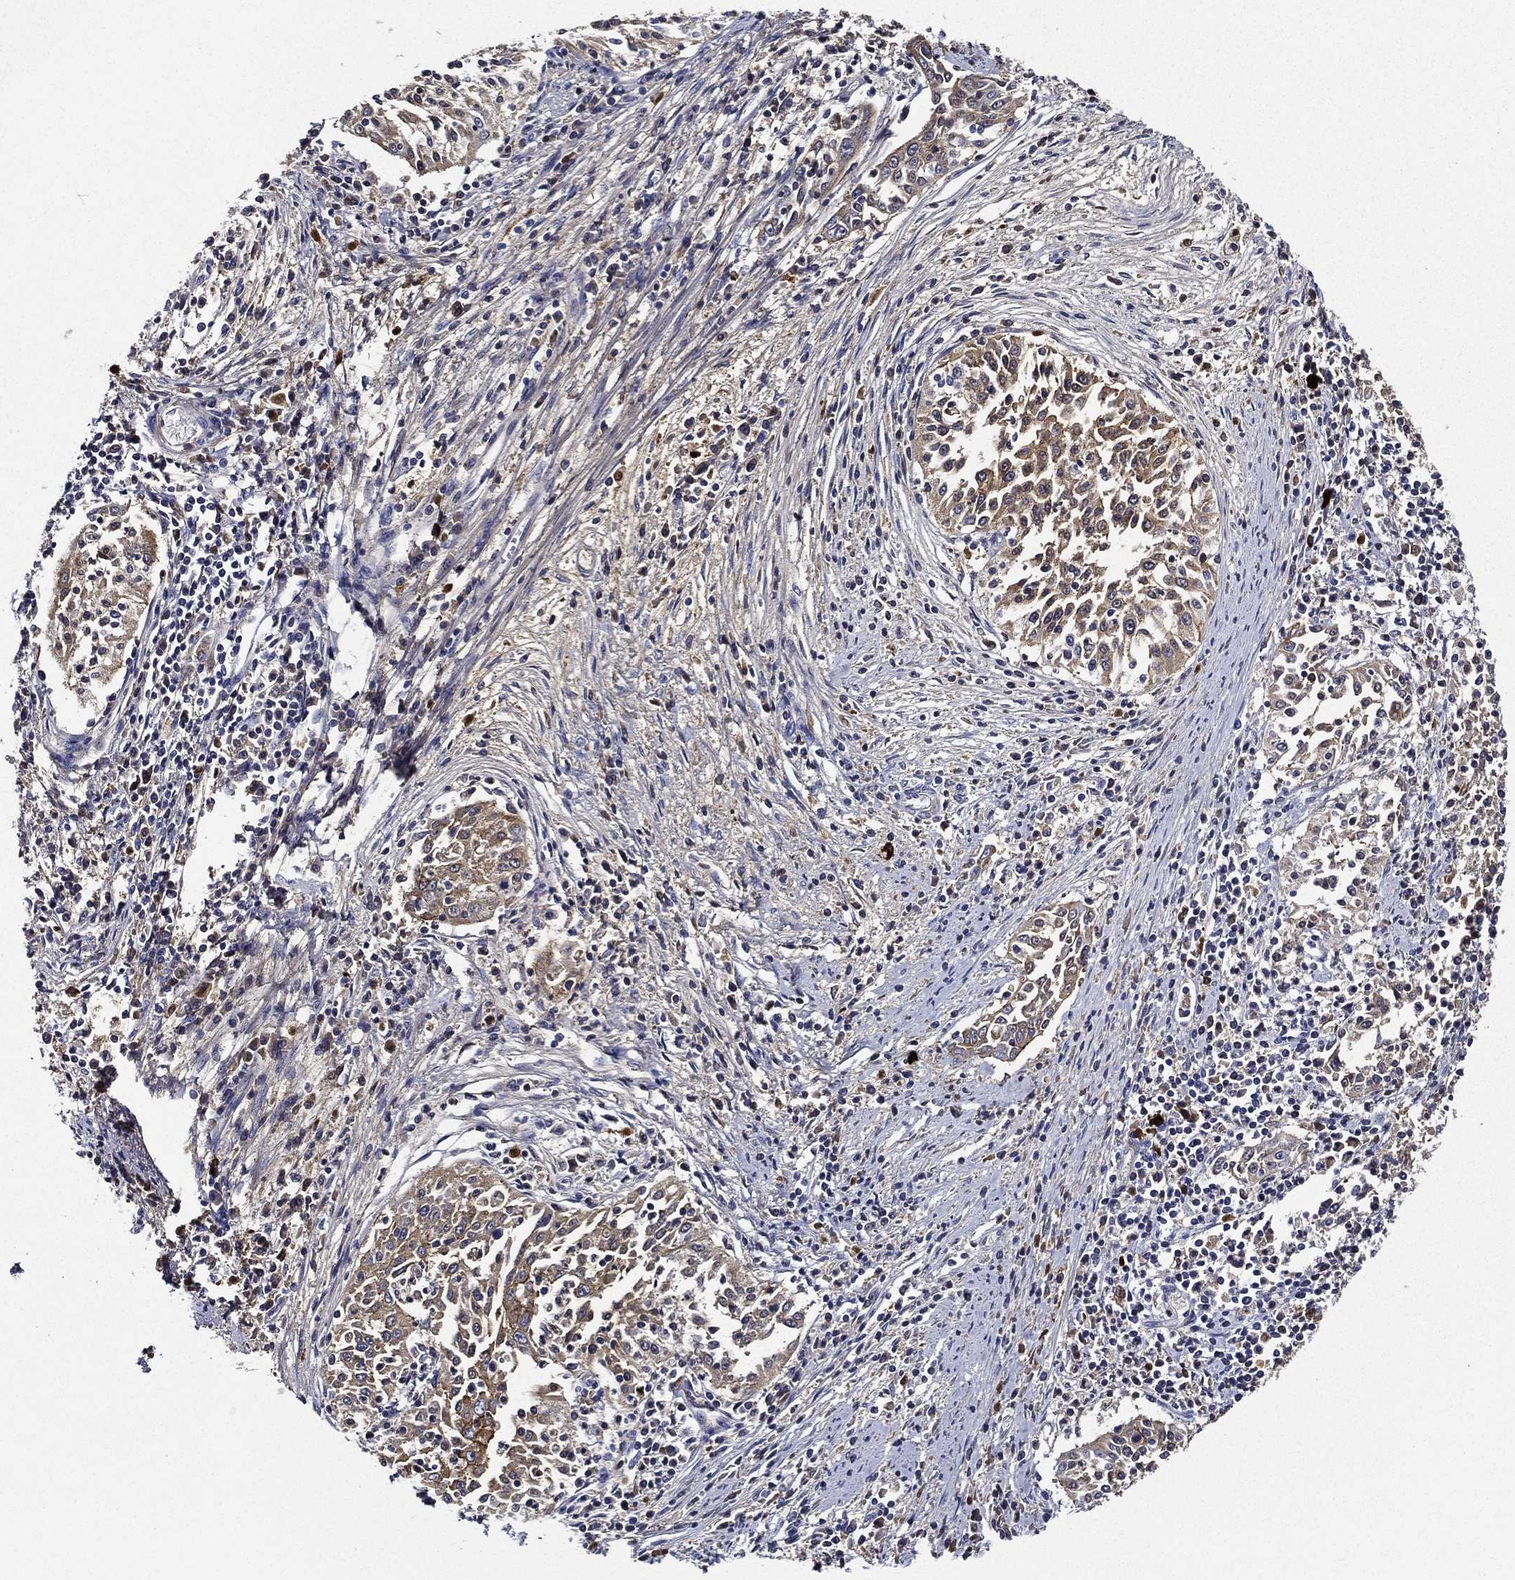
{"staining": {"intensity": "strong", "quantity": "<25%", "location": "cytoplasmic/membranous"}, "tissue": "cervical cancer", "cell_type": "Tumor cells", "image_type": "cancer", "snomed": [{"axis": "morphology", "description": "Squamous cell carcinoma, NOS"}, {"axis": "topography", "description": "Cervix"}], "caption": "Tumor cells demonstrate medium levels of strong cytoplasmic/membranous expression in approximately <25% of cells in cervical cancer (squamous cell carcinoma). (DAB IHC, brown staining for protein, blue staining for nuclei).", "gene": "TMPRSS11D", "patient": {"sex": "female", "age": 41}}